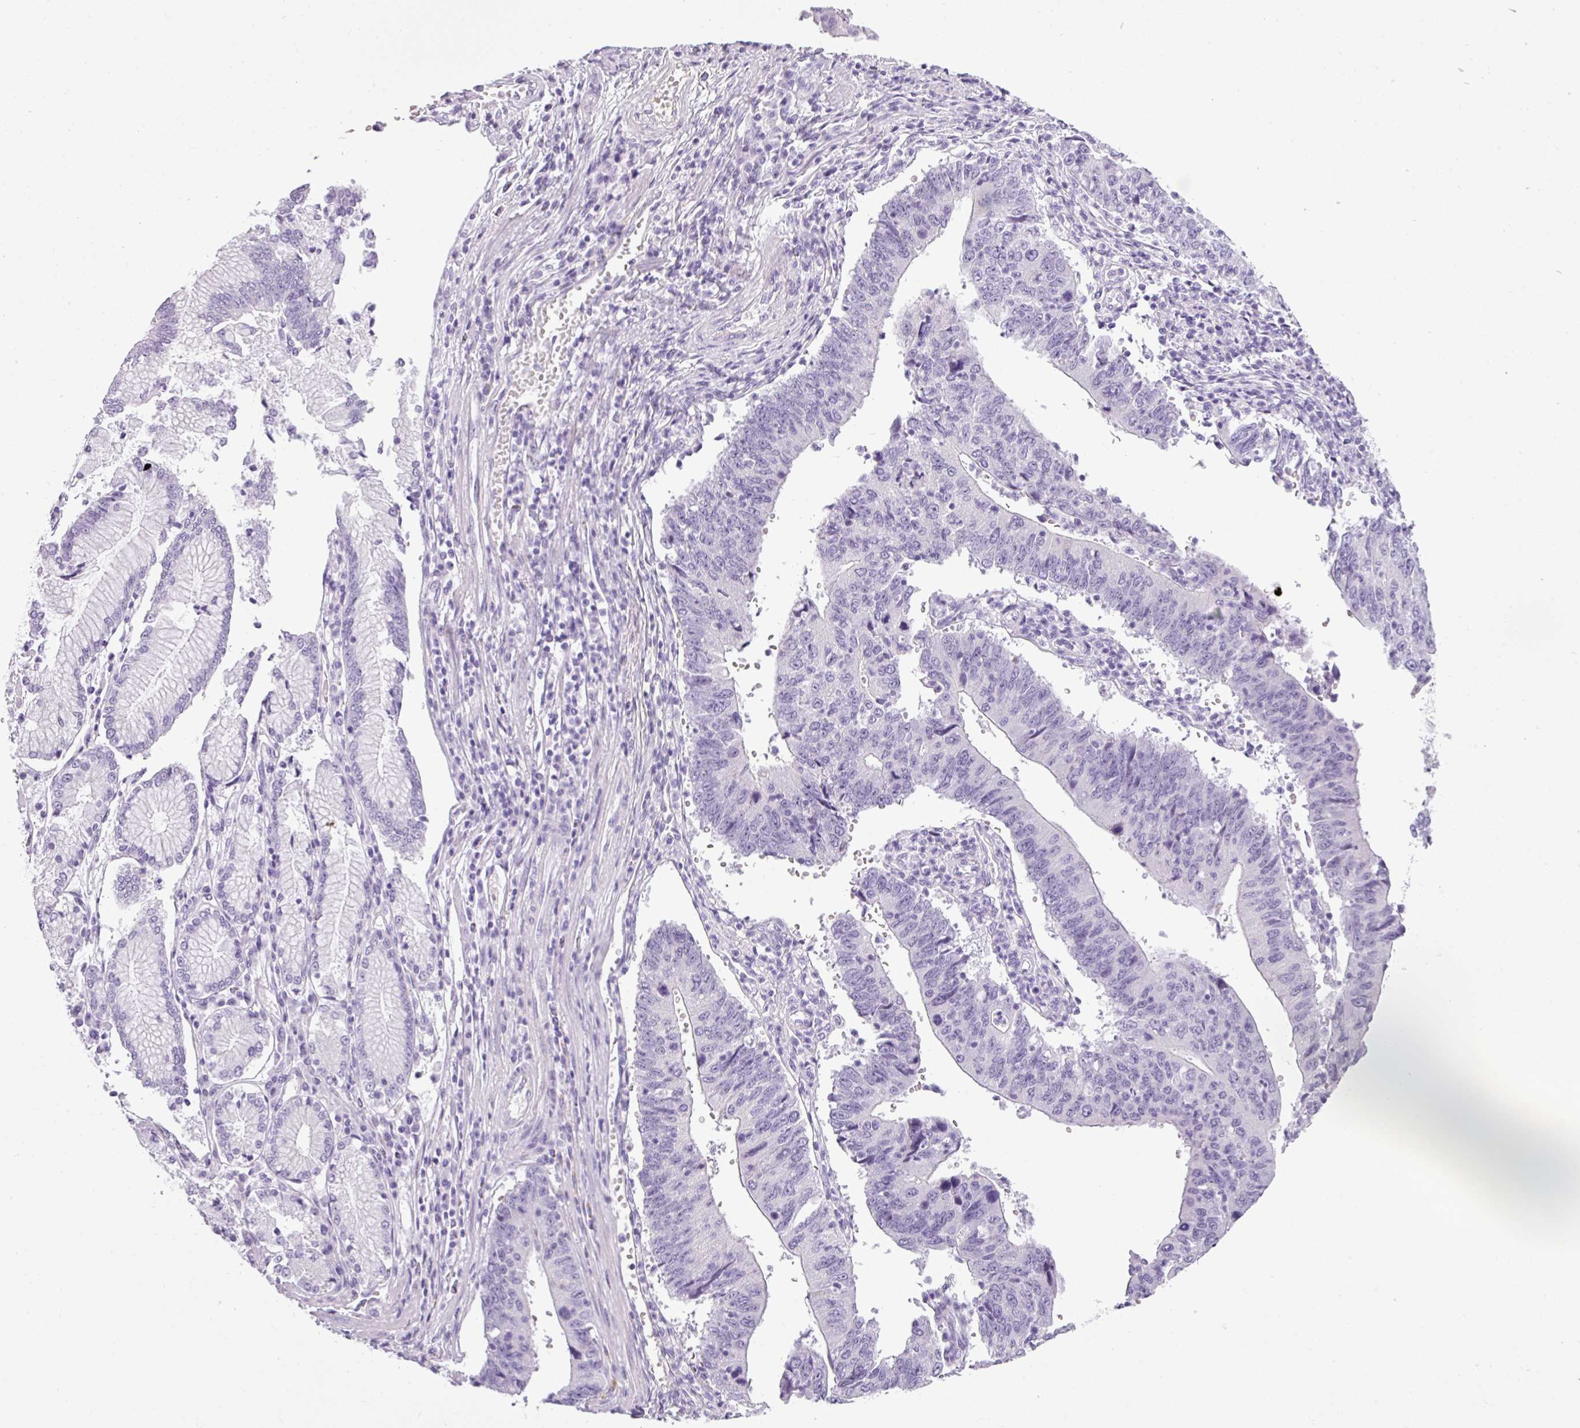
{"staining": {"intensity": "negative", "quantity": "none", "location": "none"}, "tissue": "stomach cancer", "cell_type": "Tumor cells", "image_type": "cancer", "snomed": [{"axis": "morphology", "description": "Adenocarcinoma, NOS"}, {"axis": "topography", "description": "Stomach"}], "caption": "Immunohistochemical staining of adenocarcinoma (stomach) exhibits no significant staining in tumor cells.", "gene": "CDH16", "patient": {"sex": "male", "age": 59}}